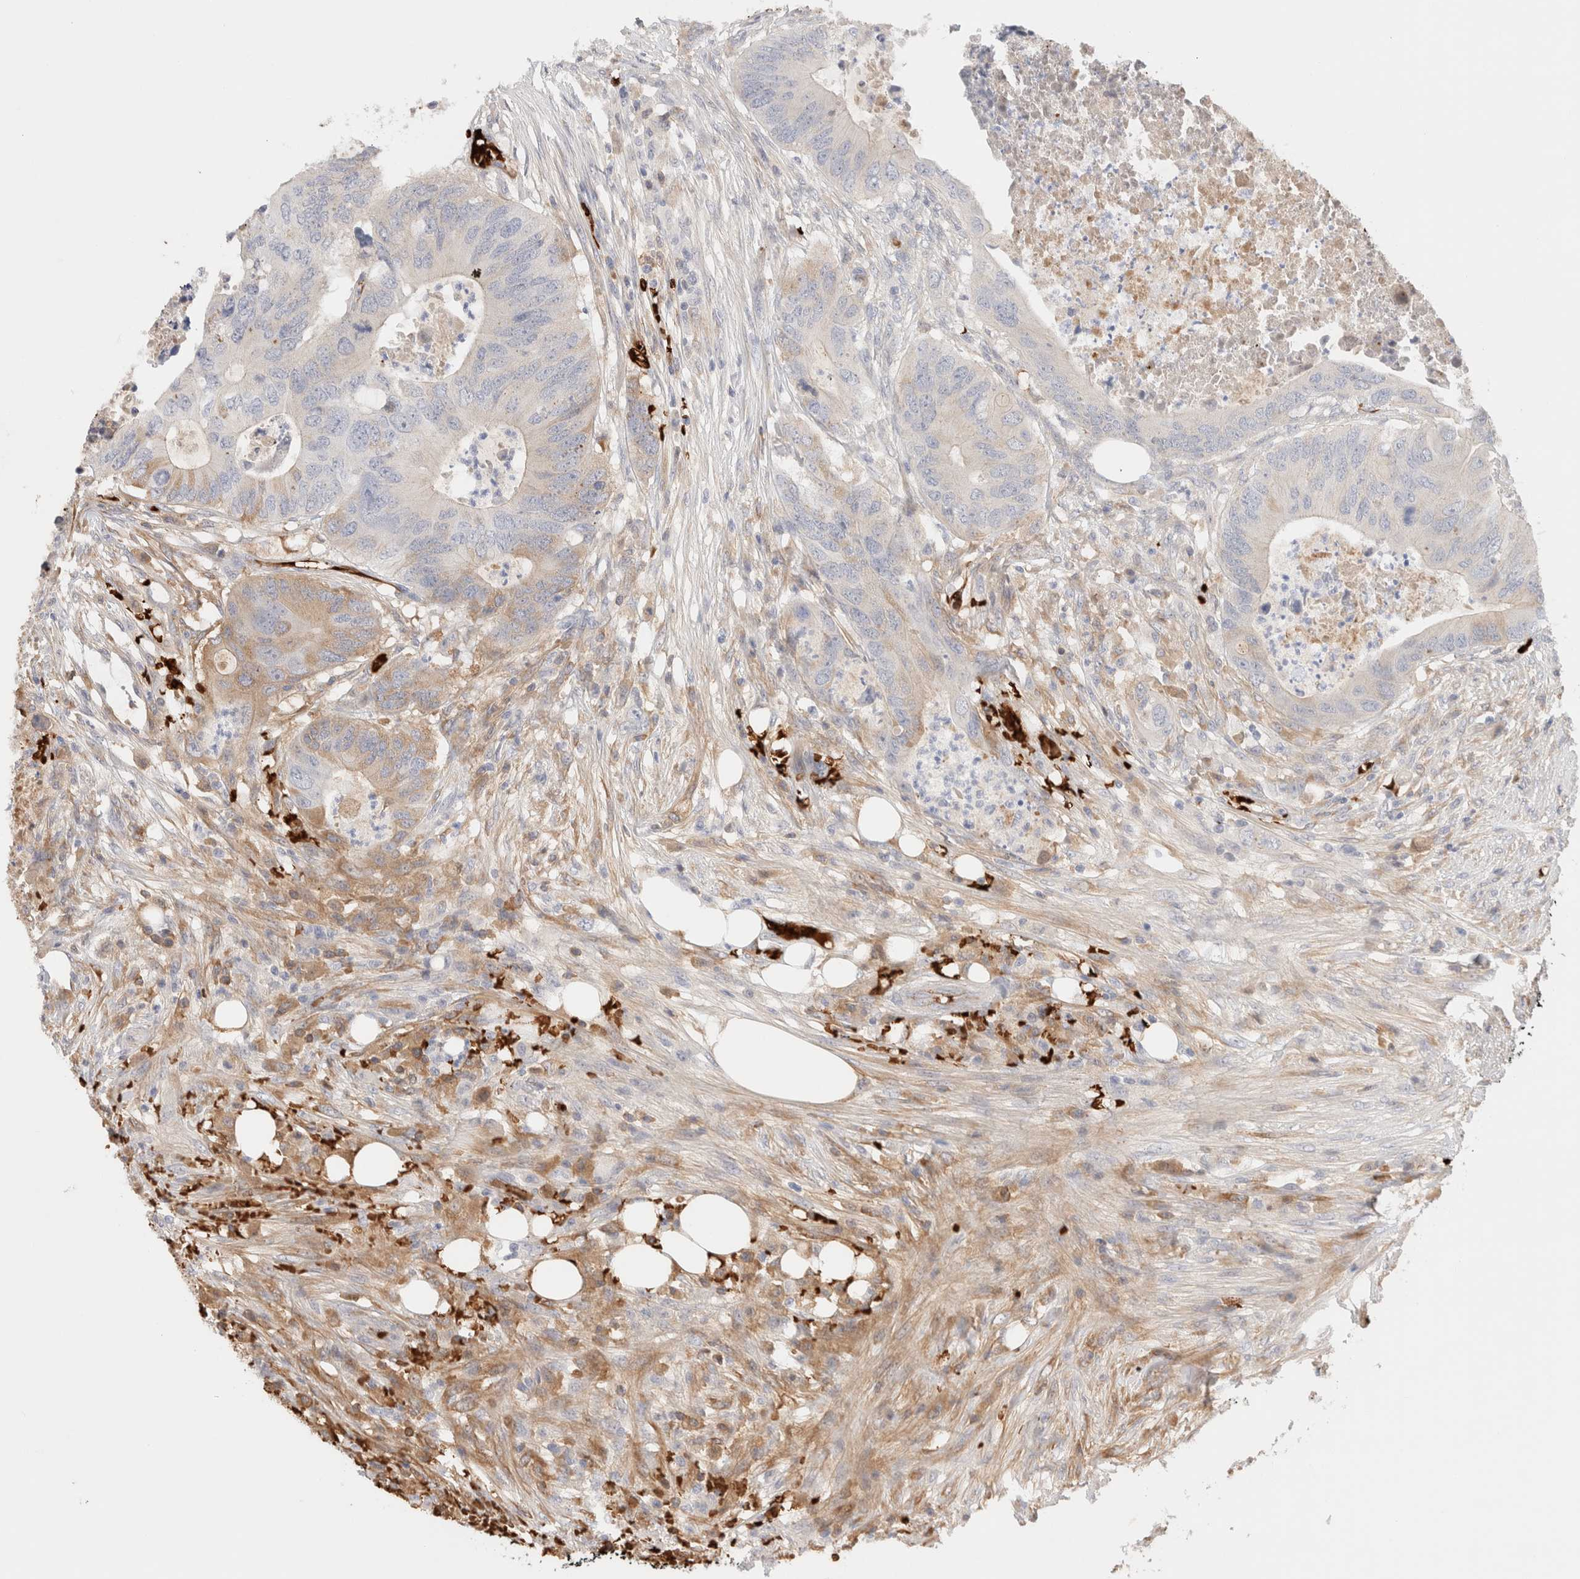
{"staining": {"intensity": "moderate", "quantity": "<25%", "location": "cytoplasmic/membranous"}, "tissue": "colorectal cancer", "cell_type": "Tumor cells", "image_type": "cancer", "snomed": [{"axis": "morphology", "description": "Adenocarcinoma, NOS"}, {"axis": "topography", "description": "Colon"}], "caption": "Tumor cells reveal moderate cytoplasmic/membranous expression in about <25% of cells in colorectal cancer.", "gene": "MST1", "patient": {"sex": "male", "age": 71}}